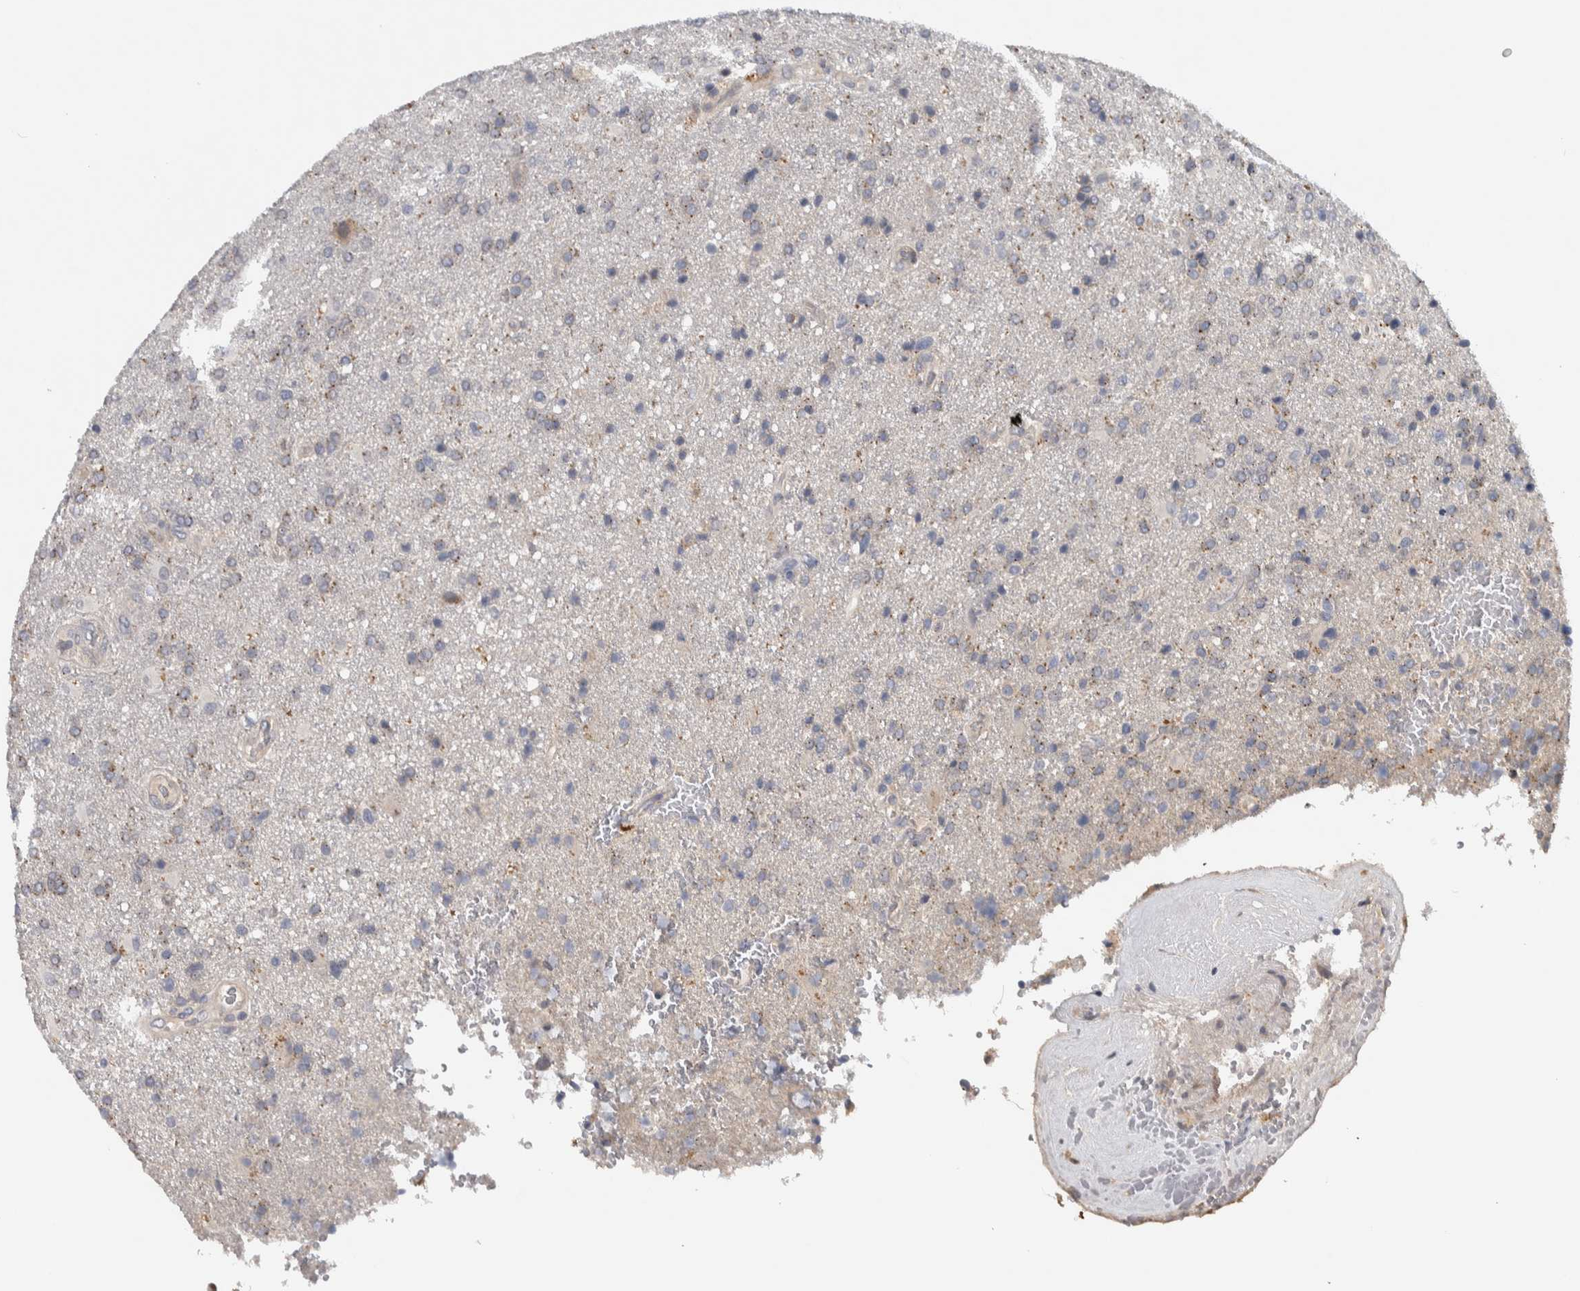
{"staining": {"intensity": "weak", "quantity": "25%-75%", "location": "cytoplasmic/membranous"}, "tissue": "glioma", "cell_type": "Tumor cells", "image_type": "cancer", "snomed": [{"axis": "morphology", "description": "Glioma, malignant, High grade"}, {"axis": "topography", "description": "Brain"}], "caption": "High-magnification brightfield microscopy of glioma stained with DAB (brown) and counterstained with hematoxylin (blue). tumor cells exhibit weak cytoplasmic/membranous expression is appreciated in approximately25%-75% of cells. (IHC, brightfield microscopy, high magnification).", "gene": "ADPRM", "patient": {"sex": "male", "age": 72}}